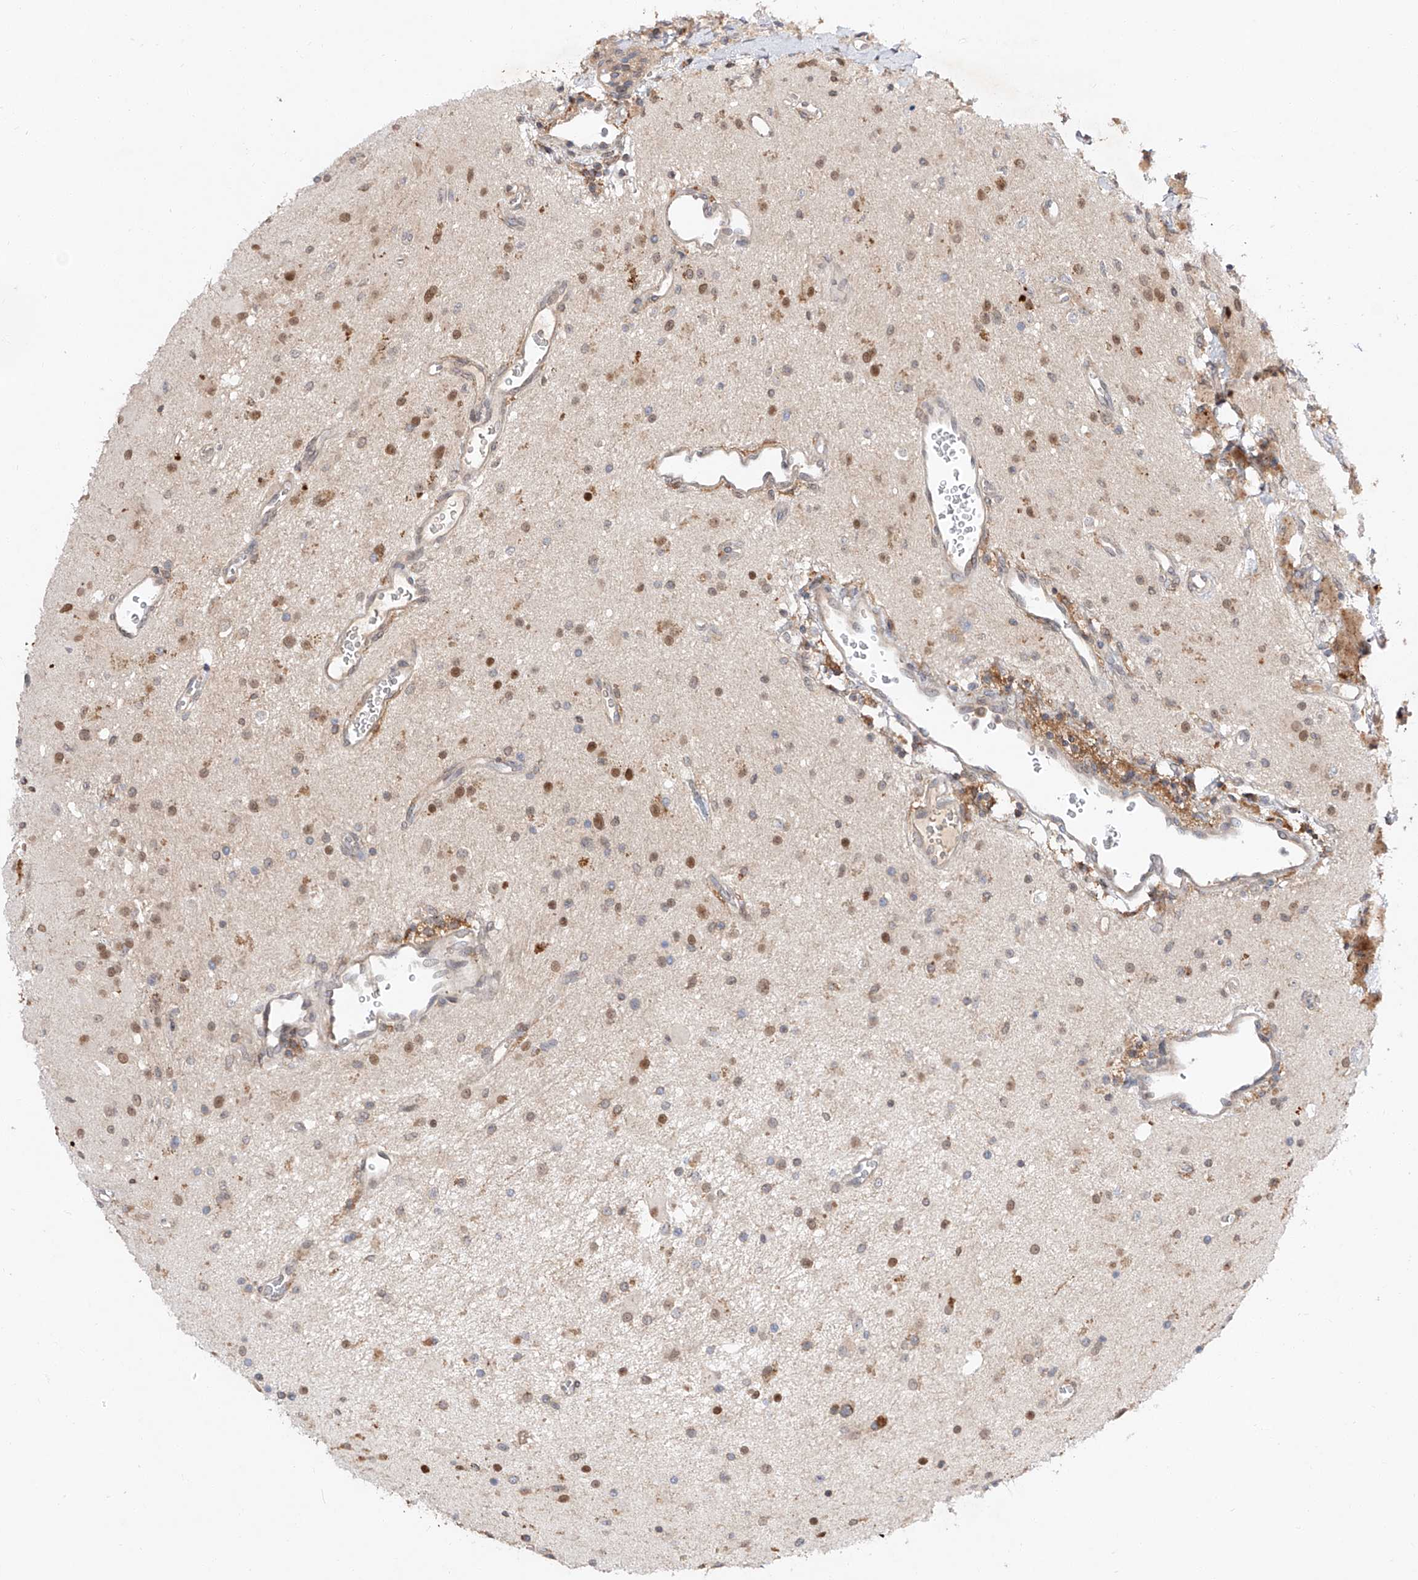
{"staining": {"intensity": "moderate", "quantity": "<25%", "location": "nuclear"}, "tissue": "glioma", "cell_type": "Tumor cells", "image_type": "cancer", "snomed": [{"axis": "morphology", "description": "Glioma, malignant, High grade"}, {"axis": "topography", "description": "Brain"}], "caption": "About <25% of tumor cells in human glioma exhibit moderate nuclear protein expression as visualized by brown immunohistochemical staining.", "gene": "DIRAS3", "patient": {"sex": "male", "age": 34}}